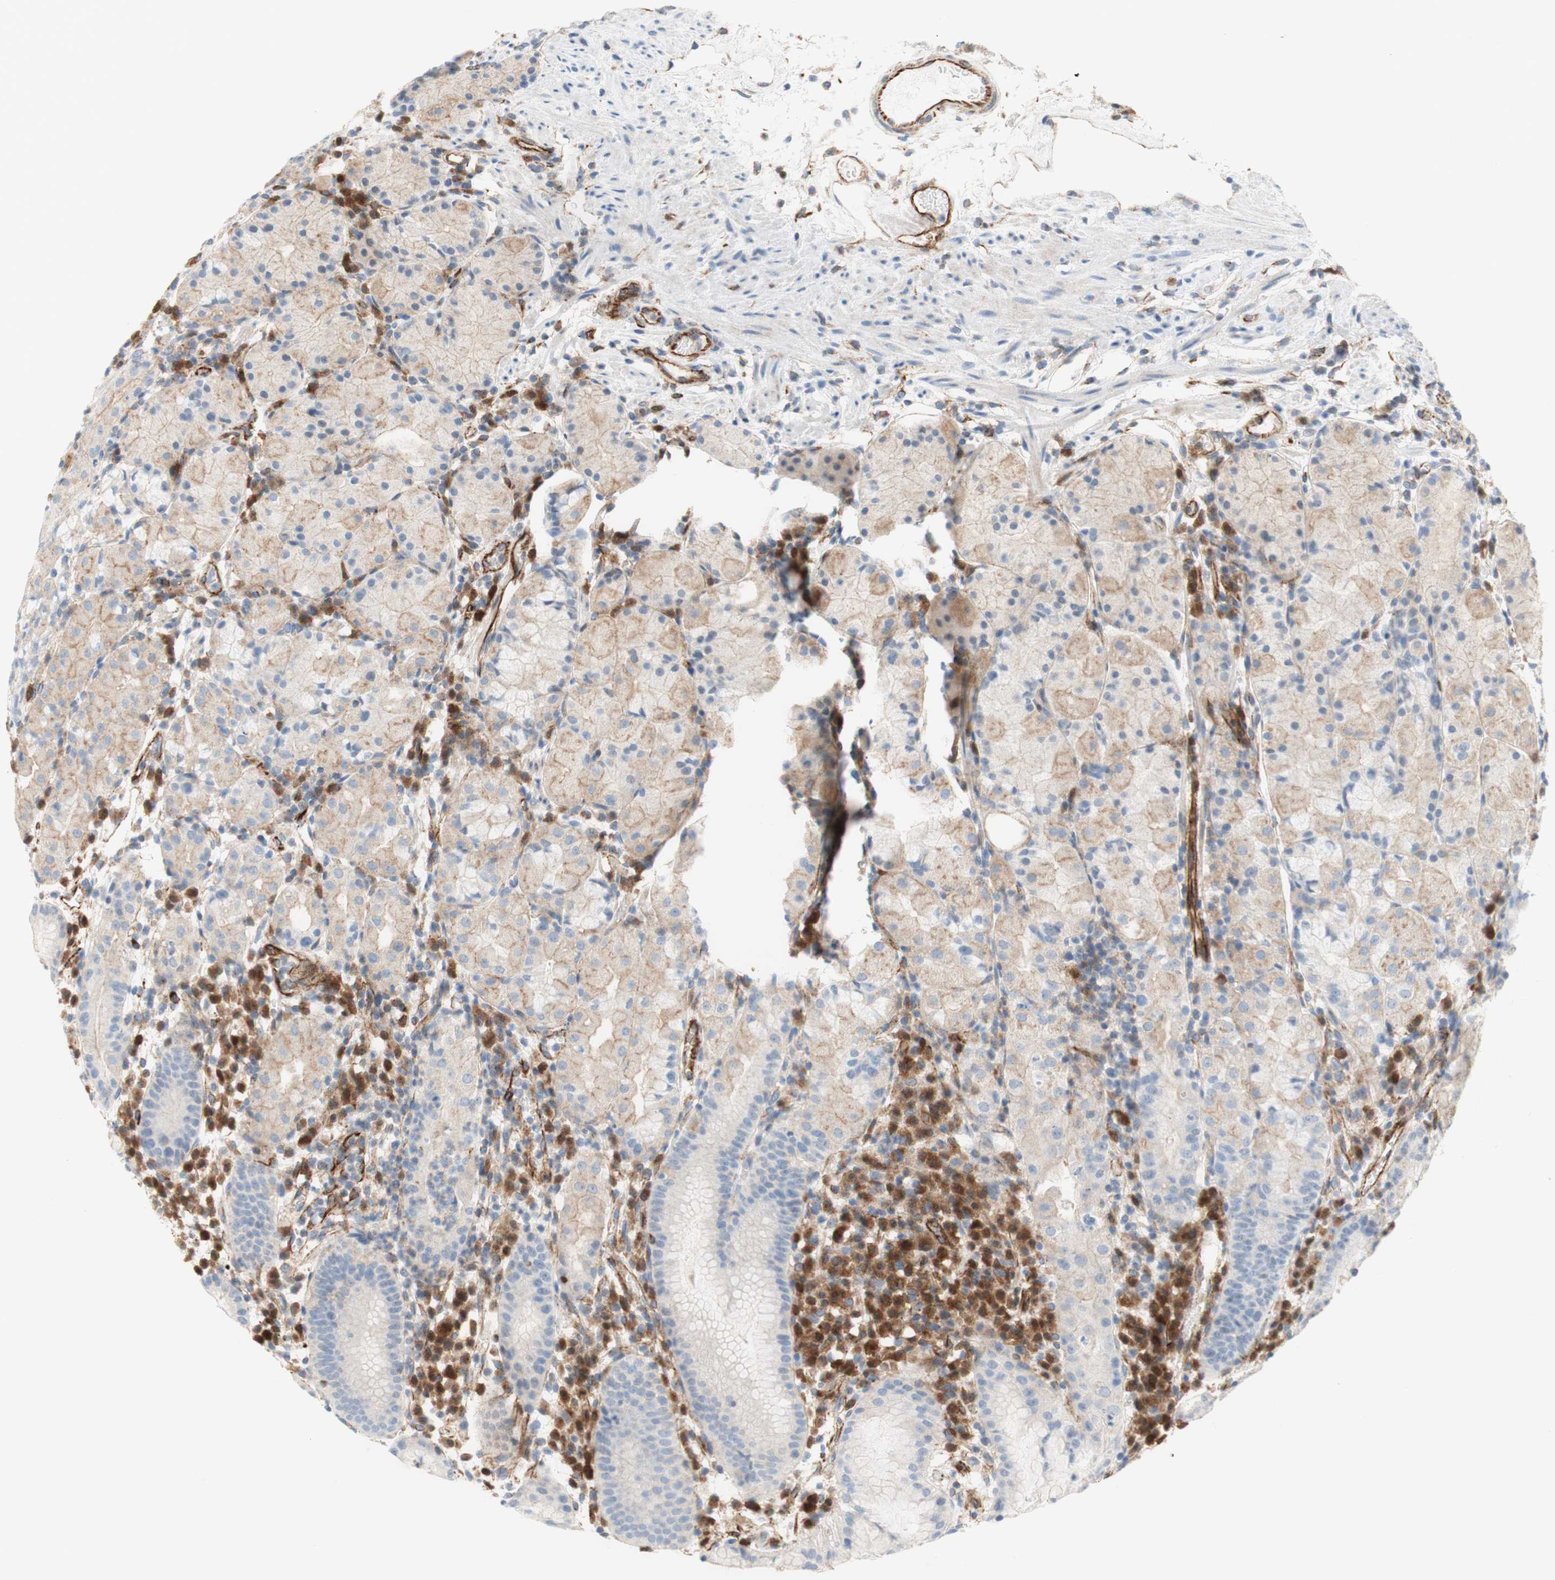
{"staining": {"intensity": "weak", "quantity": ">75%", "location": "cytoplasmic/membranous"}, "tissue": "stomach", "cell_type": "Glandular cells", "image_type": "normal", "snomed": [{"axis": "morphology", "description": "Normal tissue, NOS"}, {"axis": "topography", "description": "Stomach"}, {"axis": "topography", "description": "Stomach, lower"}], "caption": "Brown immunohistochemical staining in benign human stomach demonstrates weak cytoplasmic/membranous expression in about >75% of glandular cells.", "gene": "POU2AF1", "patient": {"sex": "female", "age": 75}}